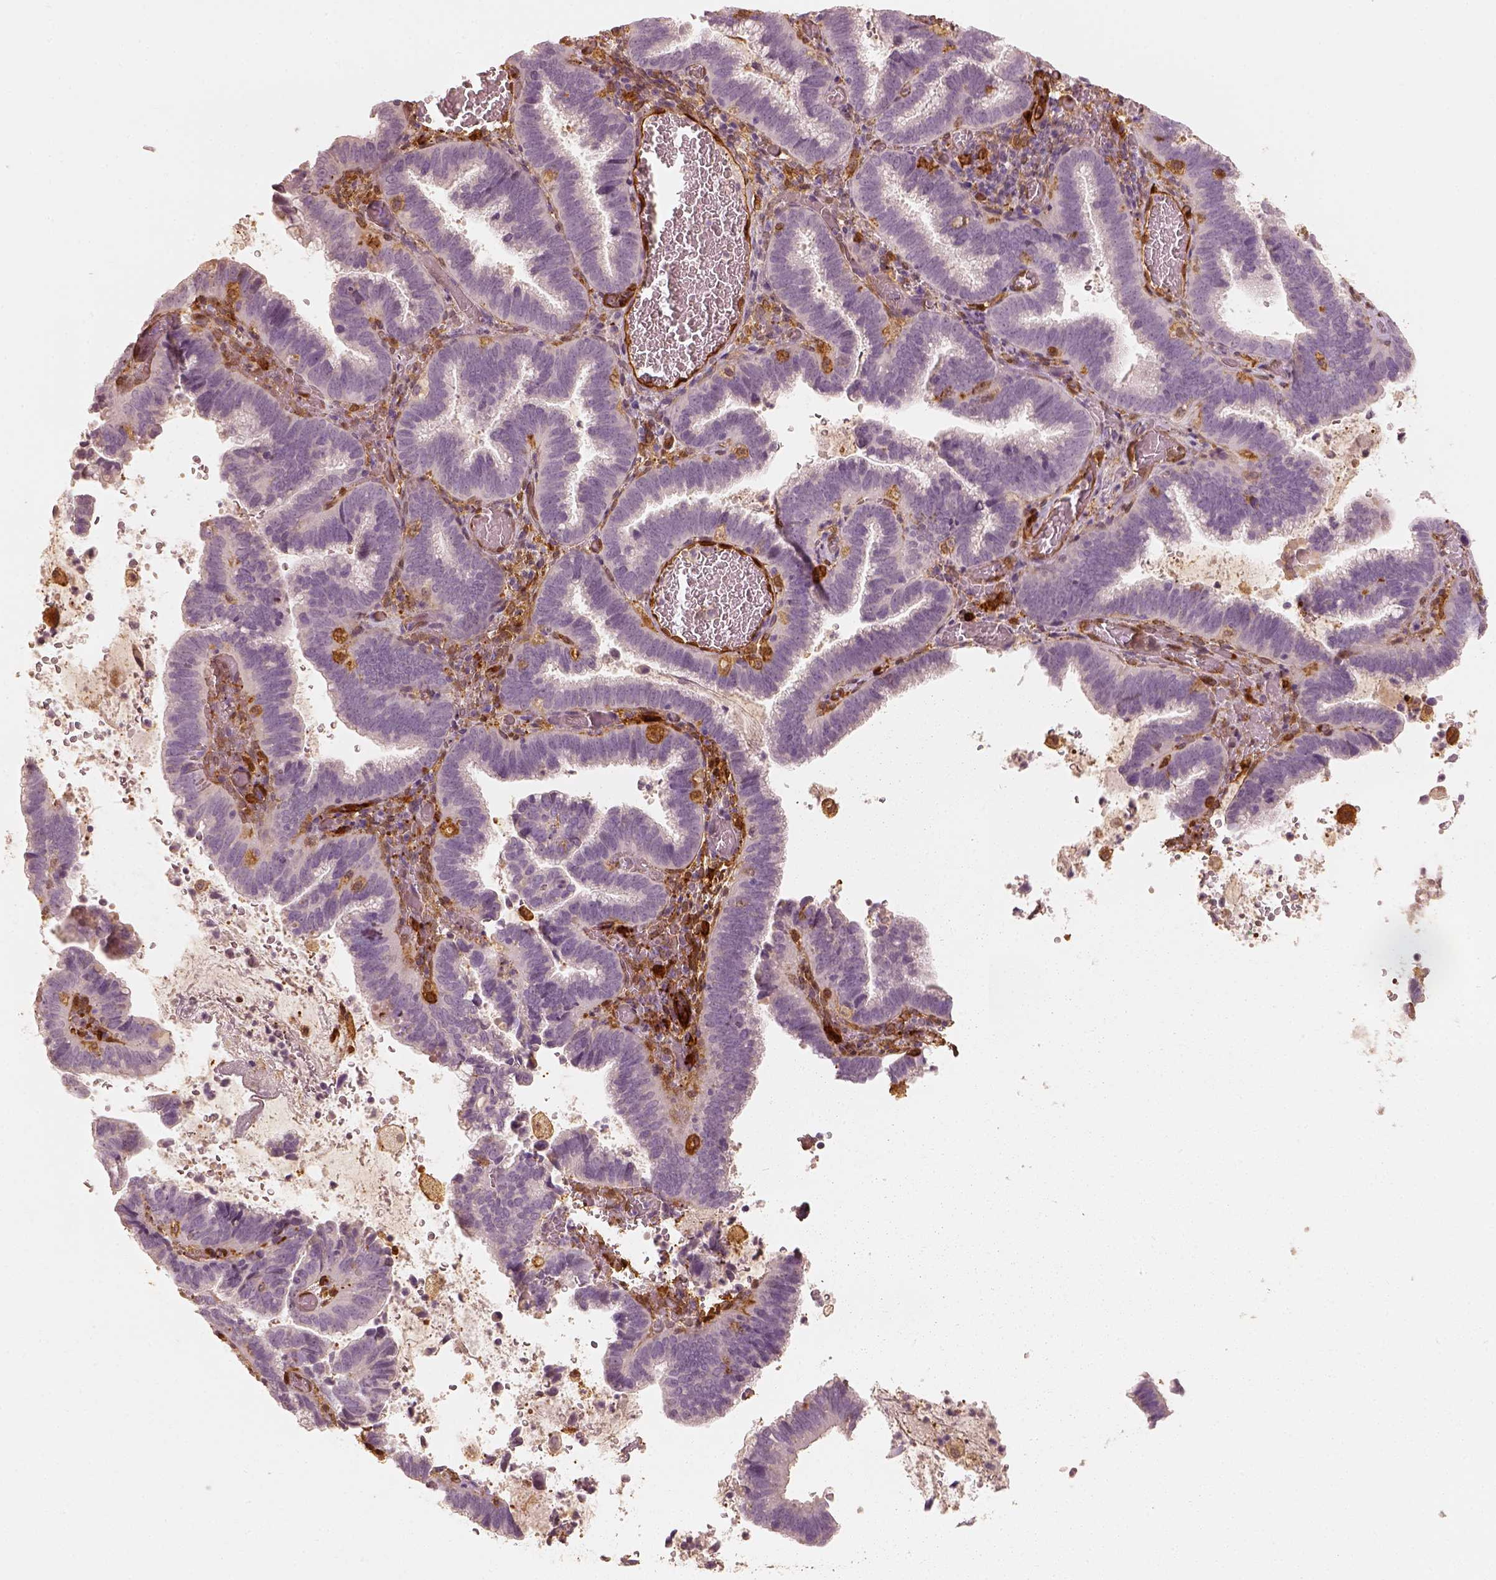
{"staining": {"intensity": "negative", "quantity": "none", "location": "none"}, "tissue": "cervical cancer", "cell_type": "Tumor cells", "image_type": "cancer", "snomed": [{"axis": "morphology", "description": "Adenocarcinoma, NOS"}, {"axis": "topography", "description": "Cervix"}], "caption": "DAB (3,3'-diaminobenzidine) immunohistochemical staining of cervical cancer shows no significant positivity in tumor cells.", "gene": "FSCN1", "patient": {"sex": "female", "age": 61}}